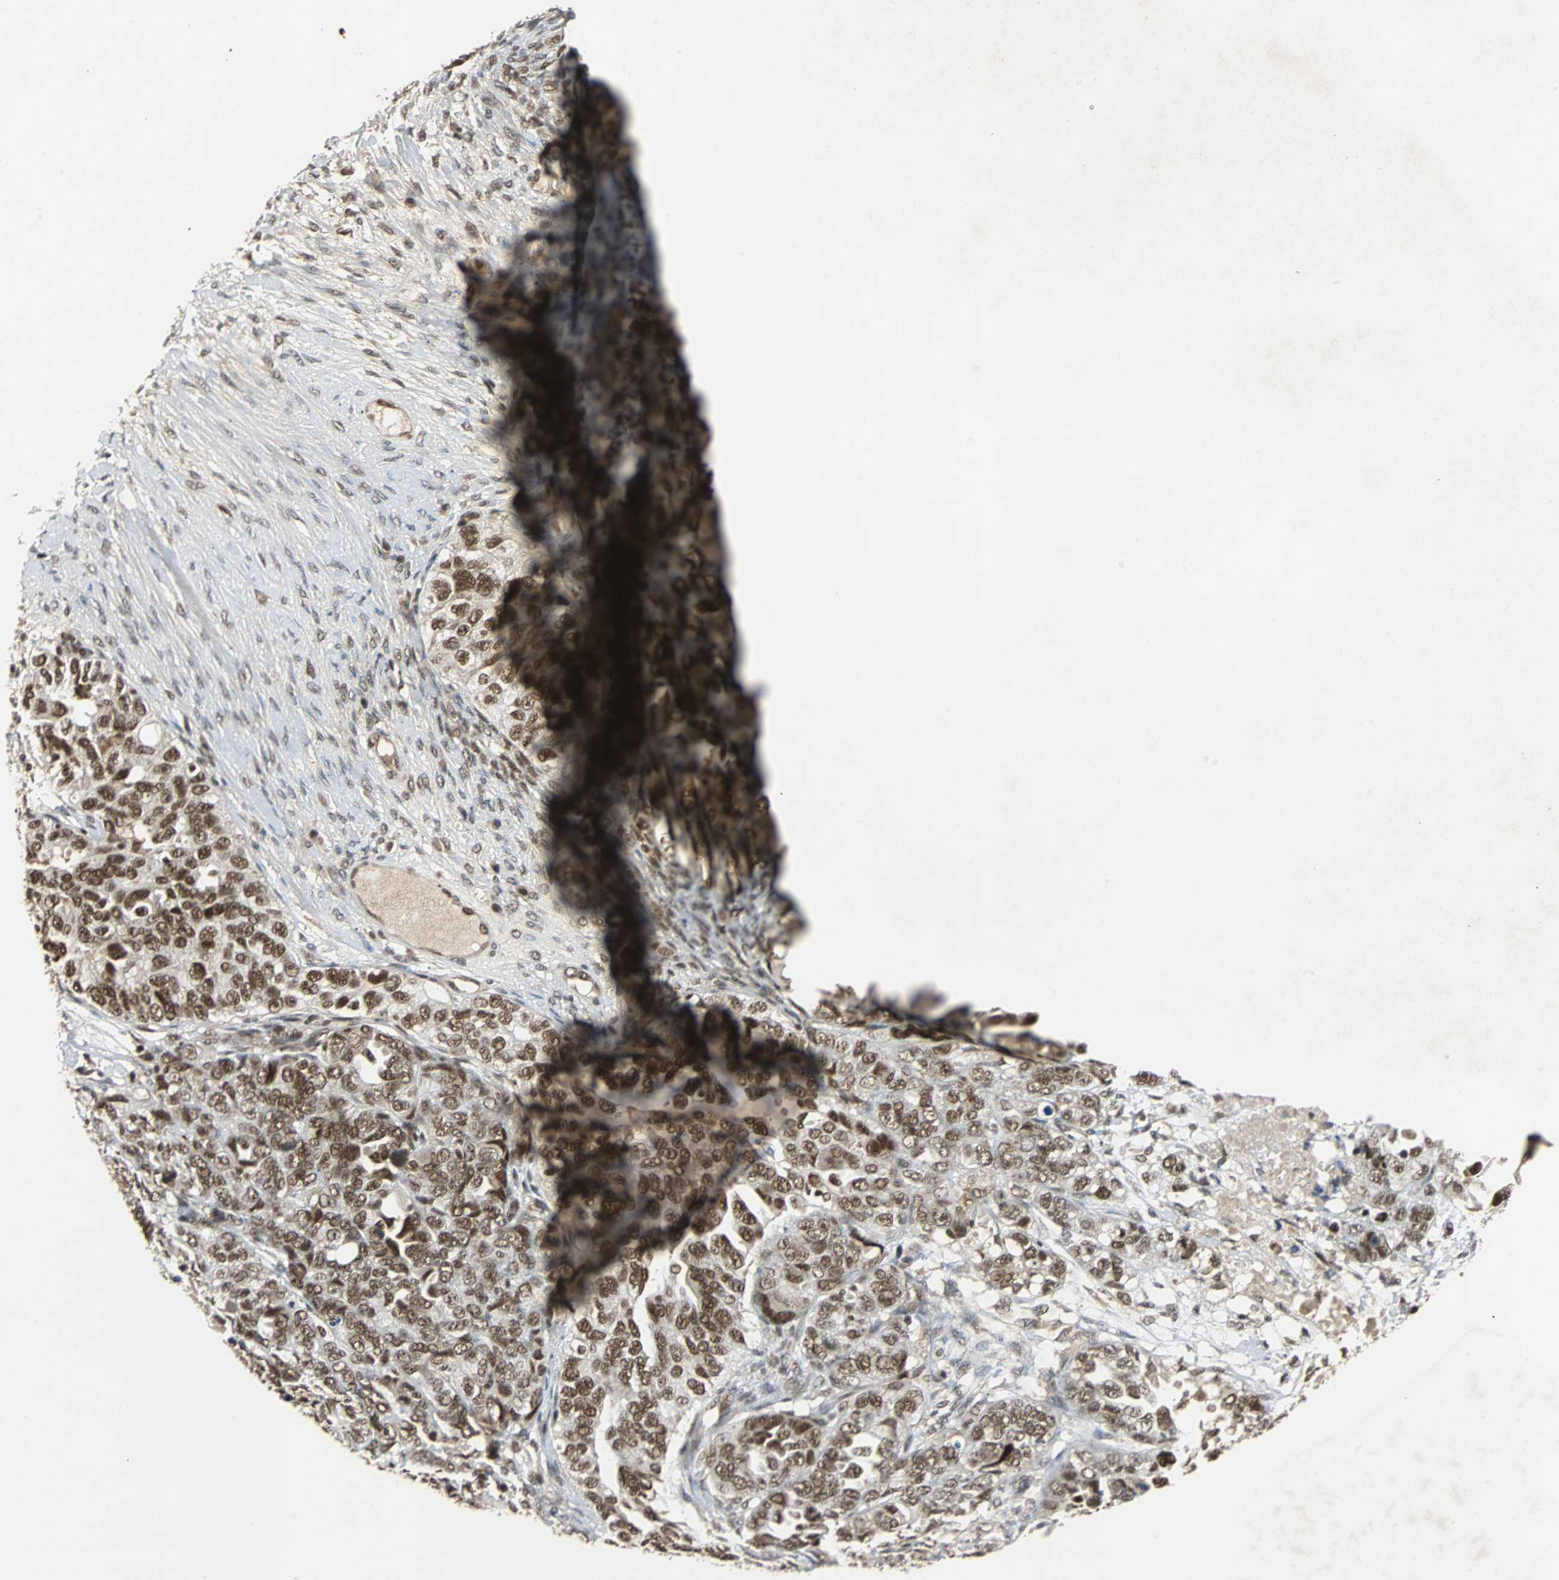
{"staining": {"intensity": "strong", "quantity": ">75%", "location": "nuclear"}, "tissue": "ovarian cancer", "cell_type": "Tumor cells", "image_type": "cancer", "snomed": [{"axis": "morphology", "description": "Cystadenocarcinoma, serous, NOS"}, {"axis": "topography", "description": "Ovary"}], "caption": "This micrograph exhibits immunohistochemistry staining of ovarian cancer (serous cystadenocarcinoma), with high strong nuclear staining in about >75% of tumor cells.", "gene": "TAF5", "patient": {"sex": "female", "age": 82}}